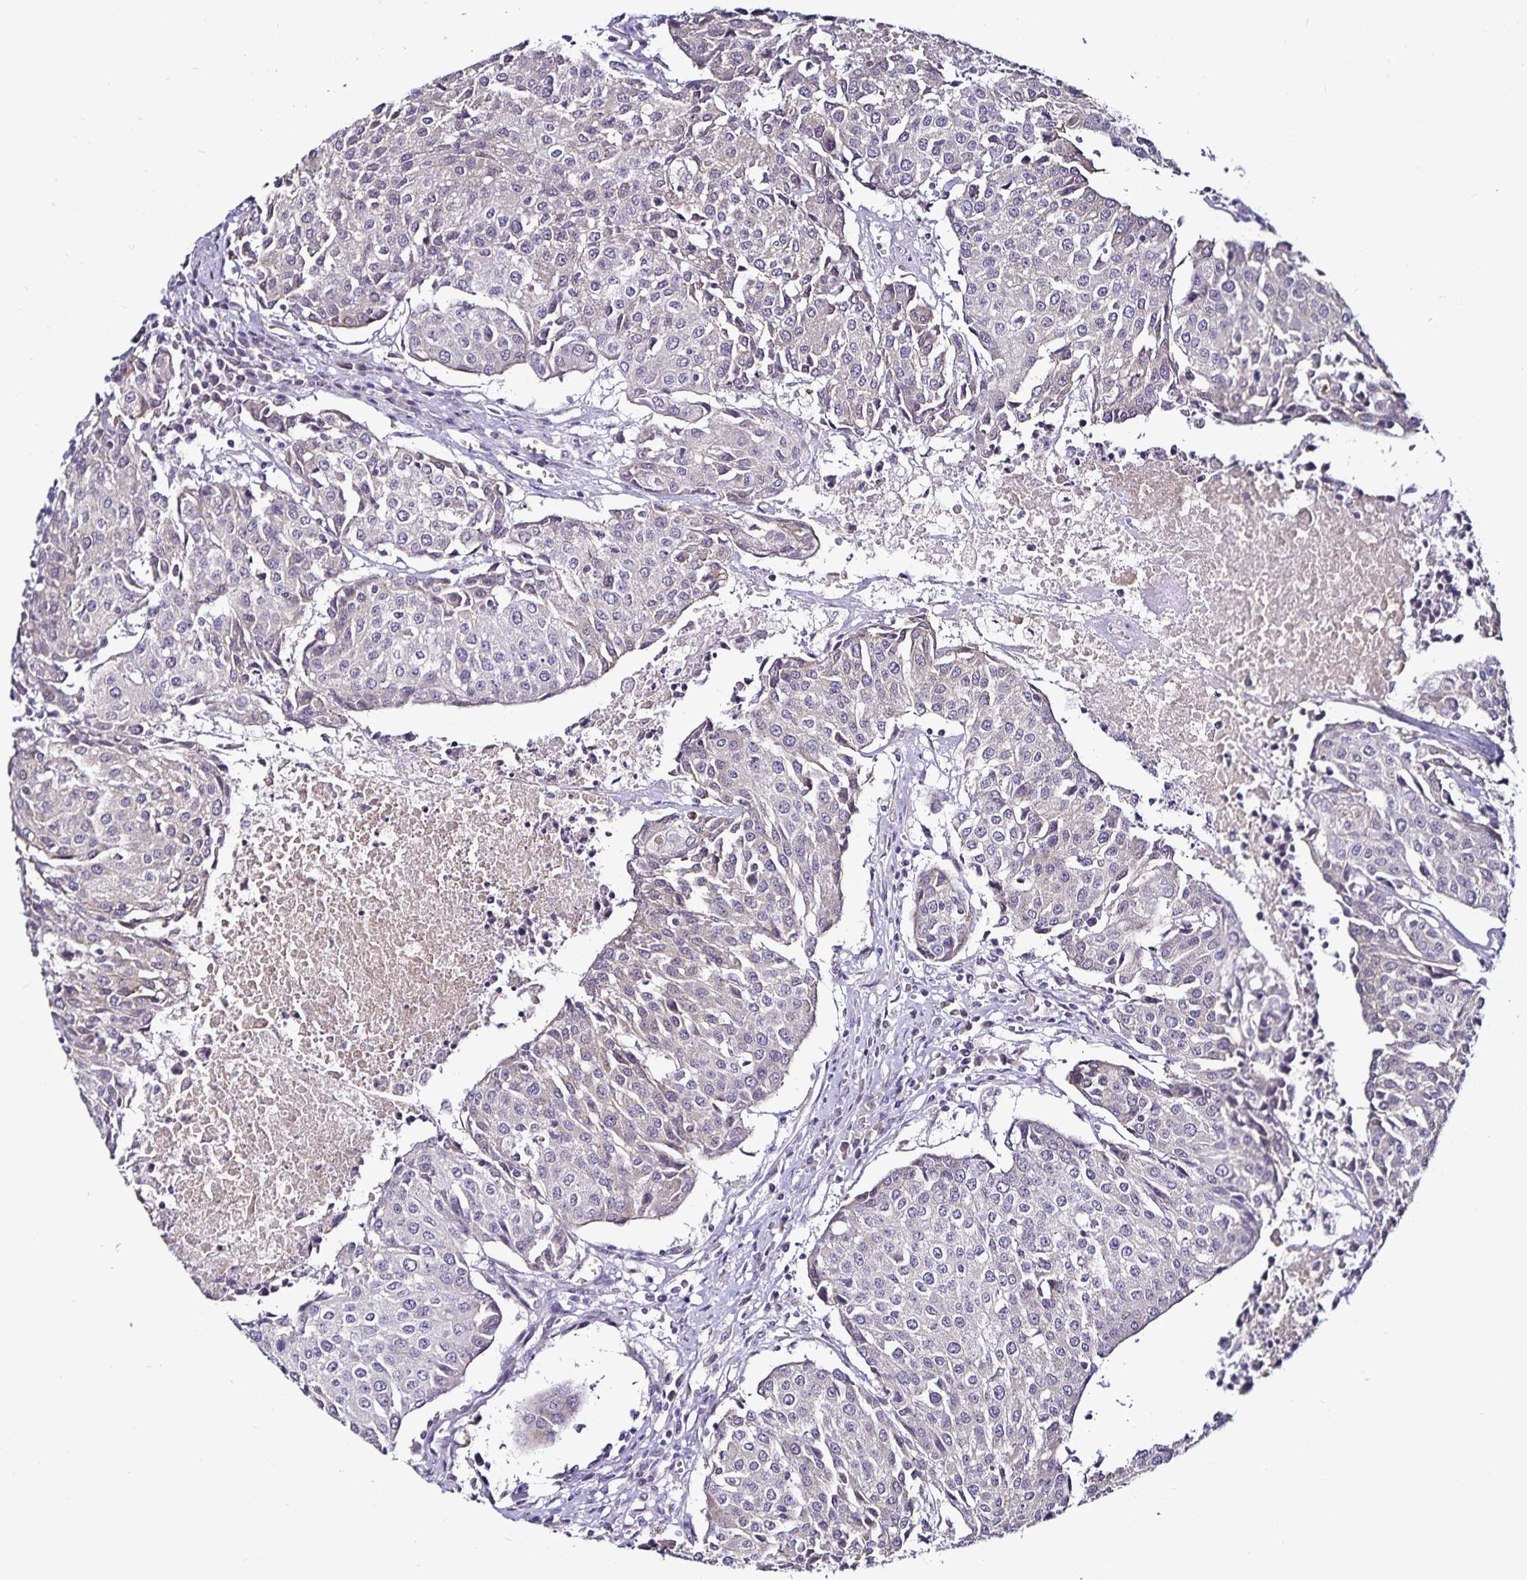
{"staining": {"intensity": "negative", "quantity": "none", "location": "none"}, "tissue": "urothelial cancer", "cell_type": "Tumor cells", "image_type": "cancer", "snomed": [{"axis": "morphology", "description": "Urothelial carcinoma, High grade"}, {"axis": "topography", "description": "Urinary bladder"}], "caption": "This is an immunohistochemistry (IHC) micrograph of urothelial carcinoma (high-grade). There is no positivity in tumor cells.", "gene": "ACSL5", "patient": {"sex": "female", "age": 85}}